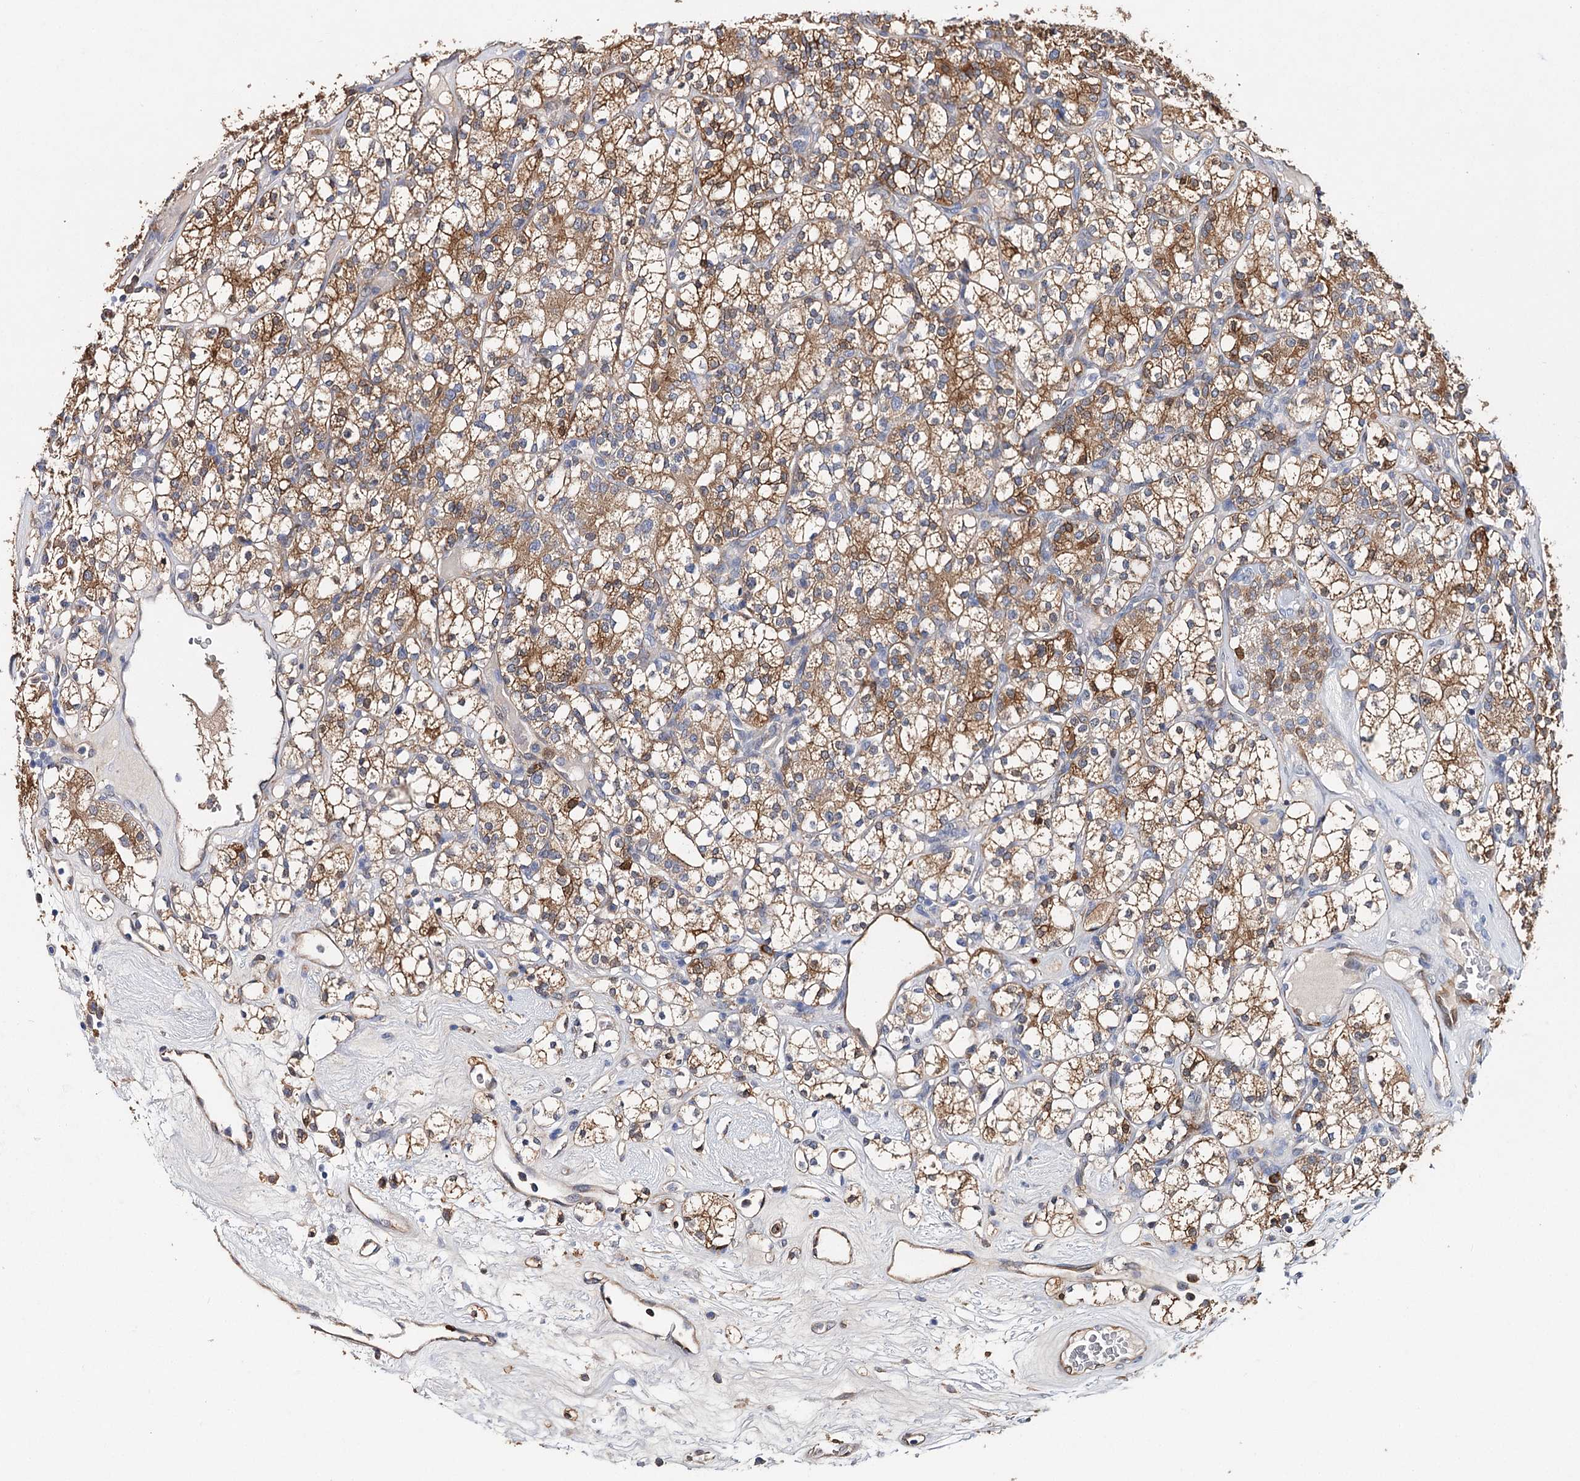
{"staining": {"intensity": "moderate", "quantity": ">75%", "location": "cytoplasmic/membranous"}, "tissue": "renal cancer", "cell_type": "Tumor cells", "image_type": "cancer", "snomed": [{"axis": "morphology", "description": "Adenocarcinoma, NOS"}, {"axis": "topography", "description": "Kidney"}], "caption": "Adenocarcinoma (renal) tissue exhibits moderate cytoplasmic/membranous positivity in about >75% of tumor cells", "gene": "CFAP46", "patient": {"sex": "male", "age": 77}}